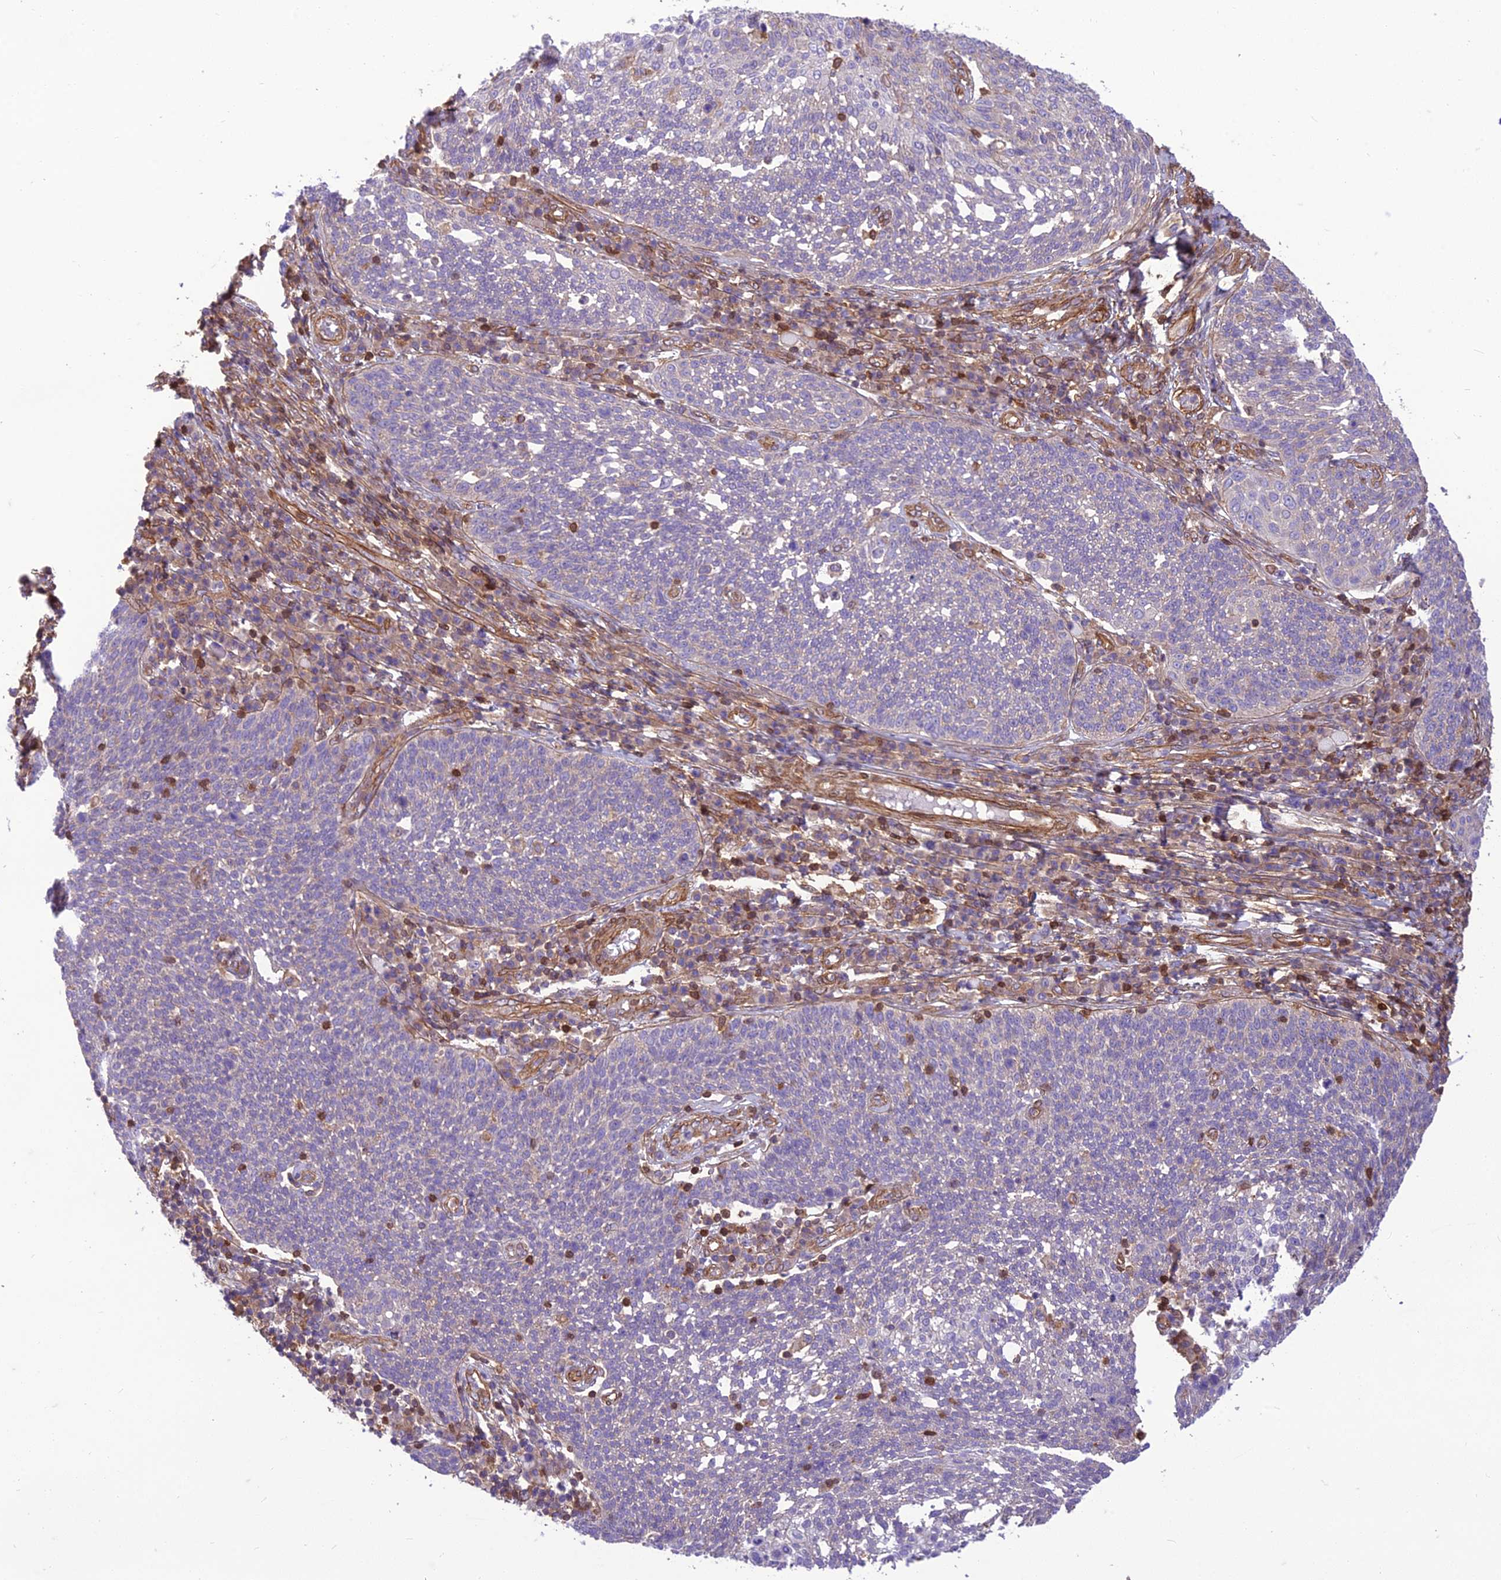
{"staining": {"intensity": "negative", "quantity": "none", "location": "none"}, "tissue": "cervical cancer", "cell_type": "Tumor cells", "image_type": "cancer", "snomed": [{"axis": "morphology", "description": "Squamous cell carcinoma, NOS"}, {"axis": "topography", "description": "Cervix"}], "caption": "DAB immunohistochemical staining of human cervical squamous cell carcinoma reveals no significant positivity in tumor cells.", "gene": "HPSE2", "patient": {"sex": "female", "age": 34}}